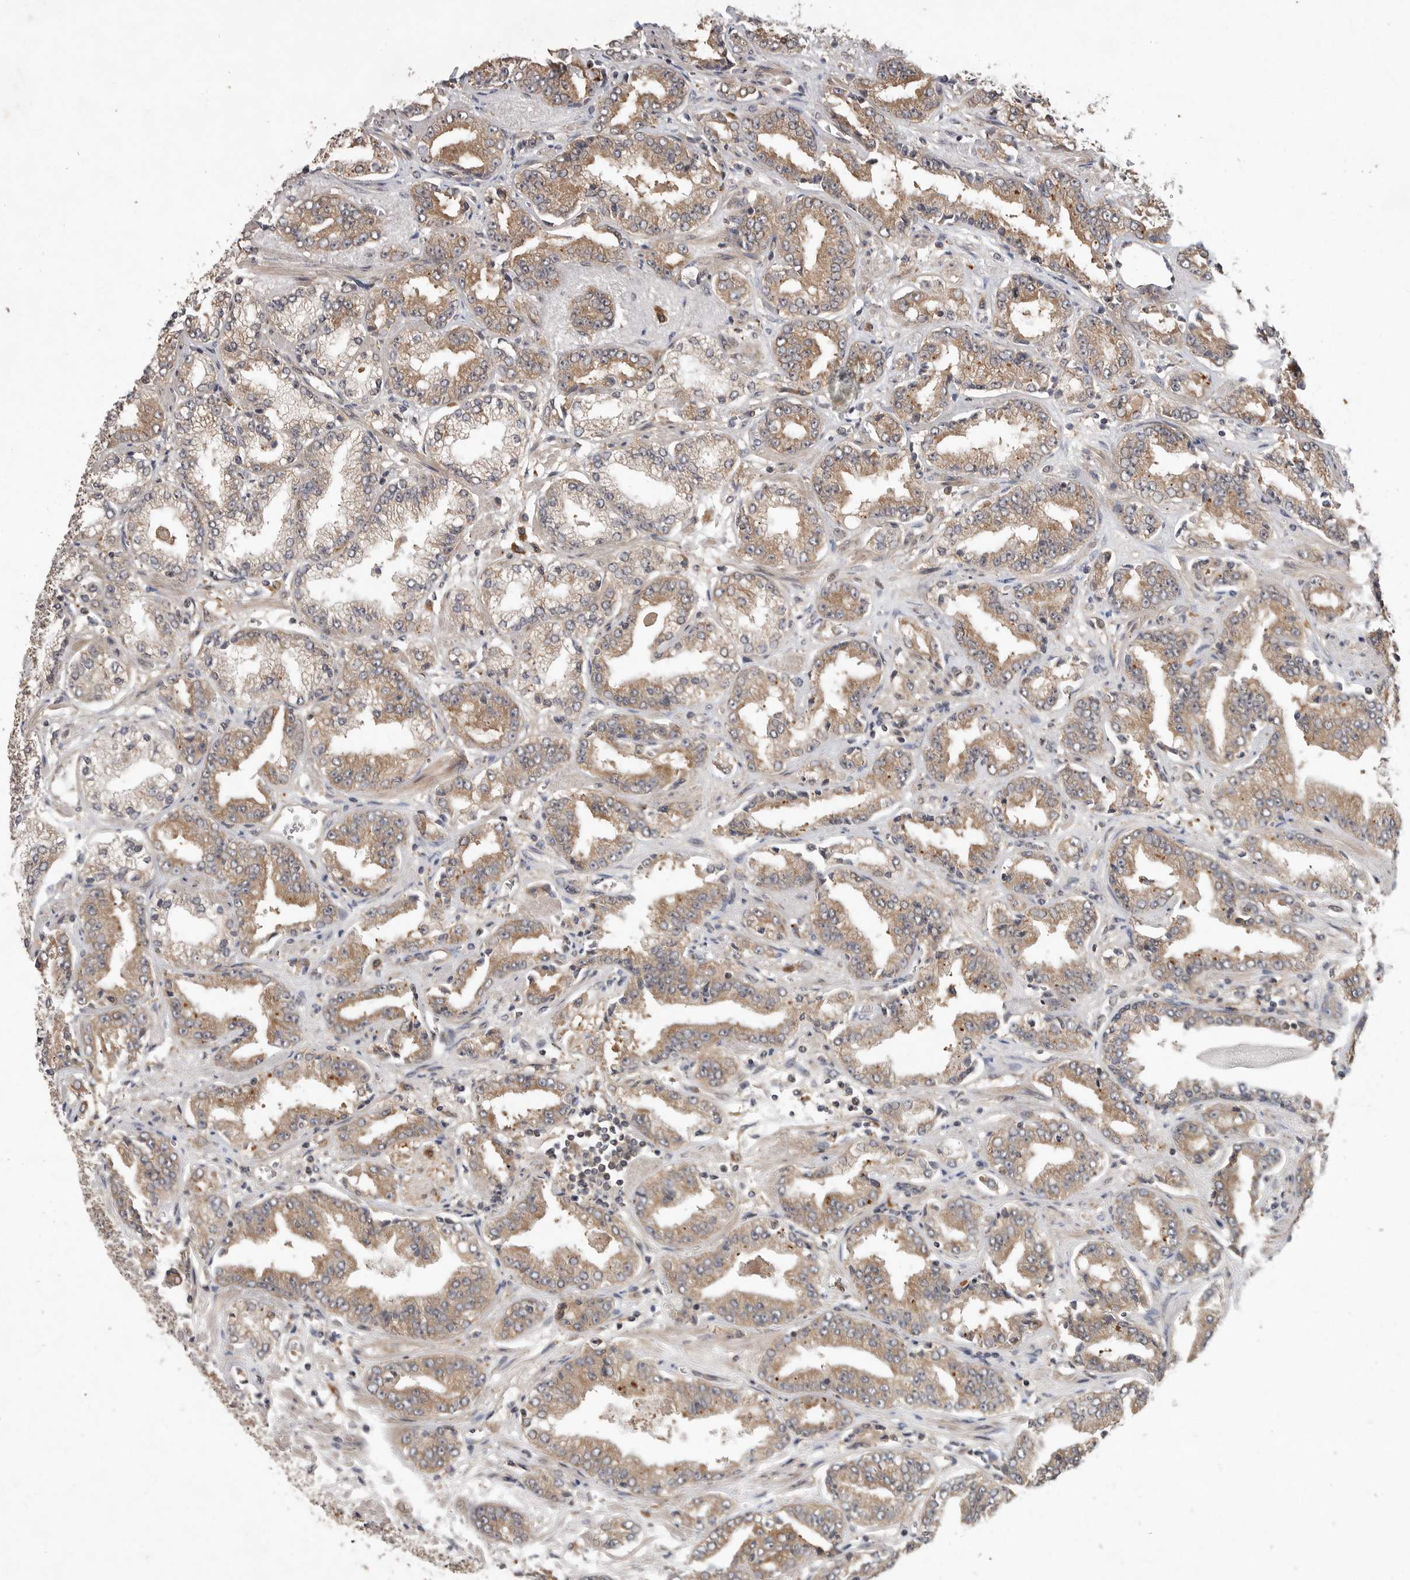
{"staining": {"intensity": "moderate", "quantity": "25%-75%", "location": "cytoplasmic/membranous"}, "tissue": "prostate cancer", "cell_type": "Tumor cells", "image_type": "cancer", "snomed": [{"axis": "morphology", "description": "Adenocarcinoma, High grade"}, {"axis": "topography", "description": "Prostate"}], "caption": "Immunohistochemical staining of adenocarcinoma (high-grade) (prostate) shows medium levels of moderate cytoplasmic/membranous expression in about 25%-75% of tumor cells. (DAB (3,3'-diaminobenzidine) IHC with brightfield microscopy, high magnification).", "gene": "OSBPL9", "patient": {"sex": "male", "age": 71}}